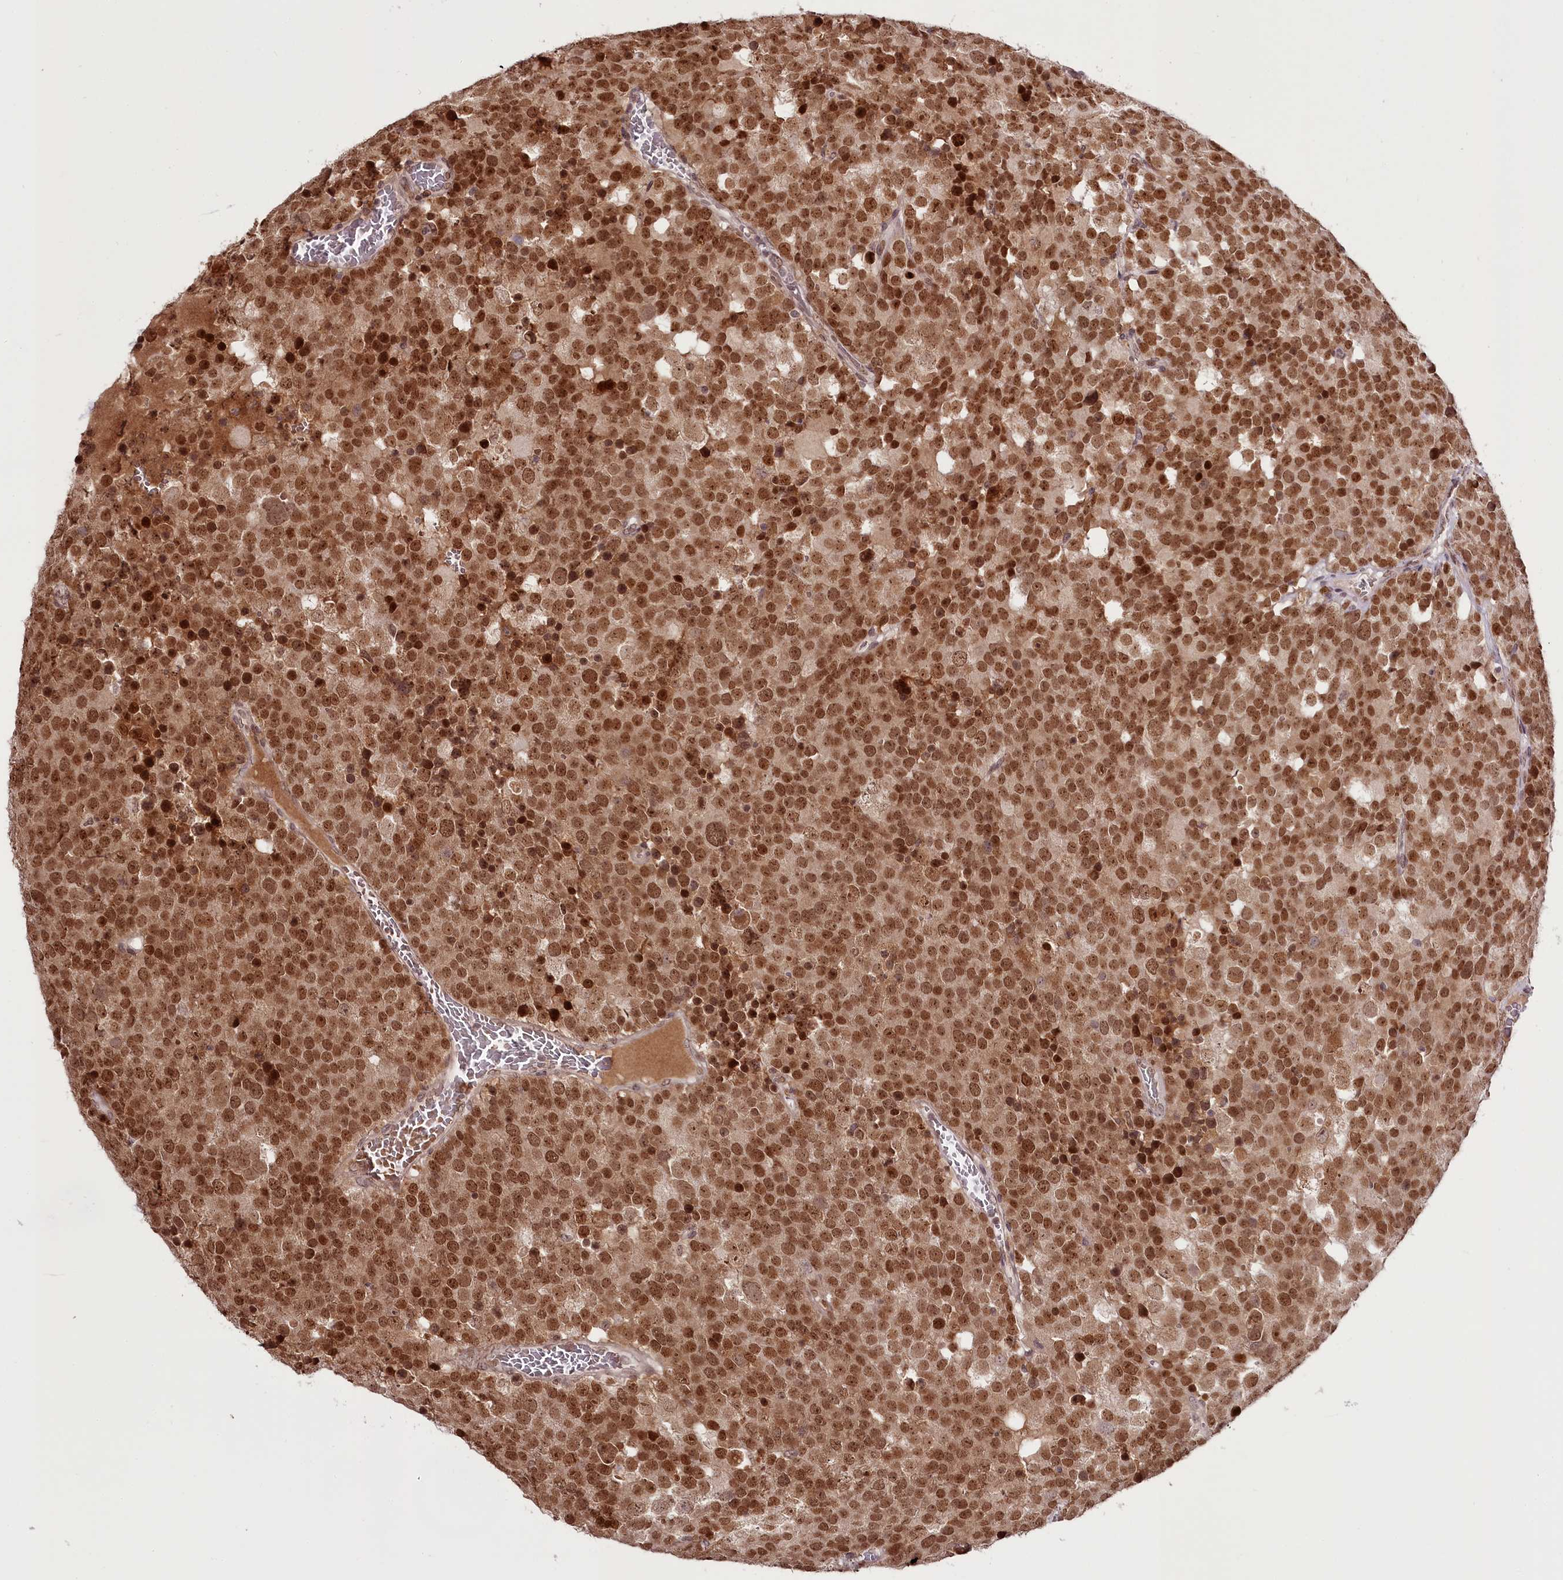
{"staining": {"intensity": "moderate", "quantity": ">75%", "location": "nuclear"}, "tissue": "testis cancer", "cell_type": "Tumor cells", "image_type": "cancer", "snomed": [{"axis": "morphology", "description": "Seminoma, NOS"}, {"axis": "topography", "description": "Testis"}], "caption": "IHC staining of testis cancer, which exhibits medium levels of moderate nuclear staining in about >75% of tumor cells indicating moderate nuclear protein expression. The staining was performed using DAB (3,3'-diaminobenzidine) (brown) for protein detection and nuclei were counterstained in hematoxylin (blue).", "gene": "THYN1", "patient": {"sex": "male", "age": 71}}